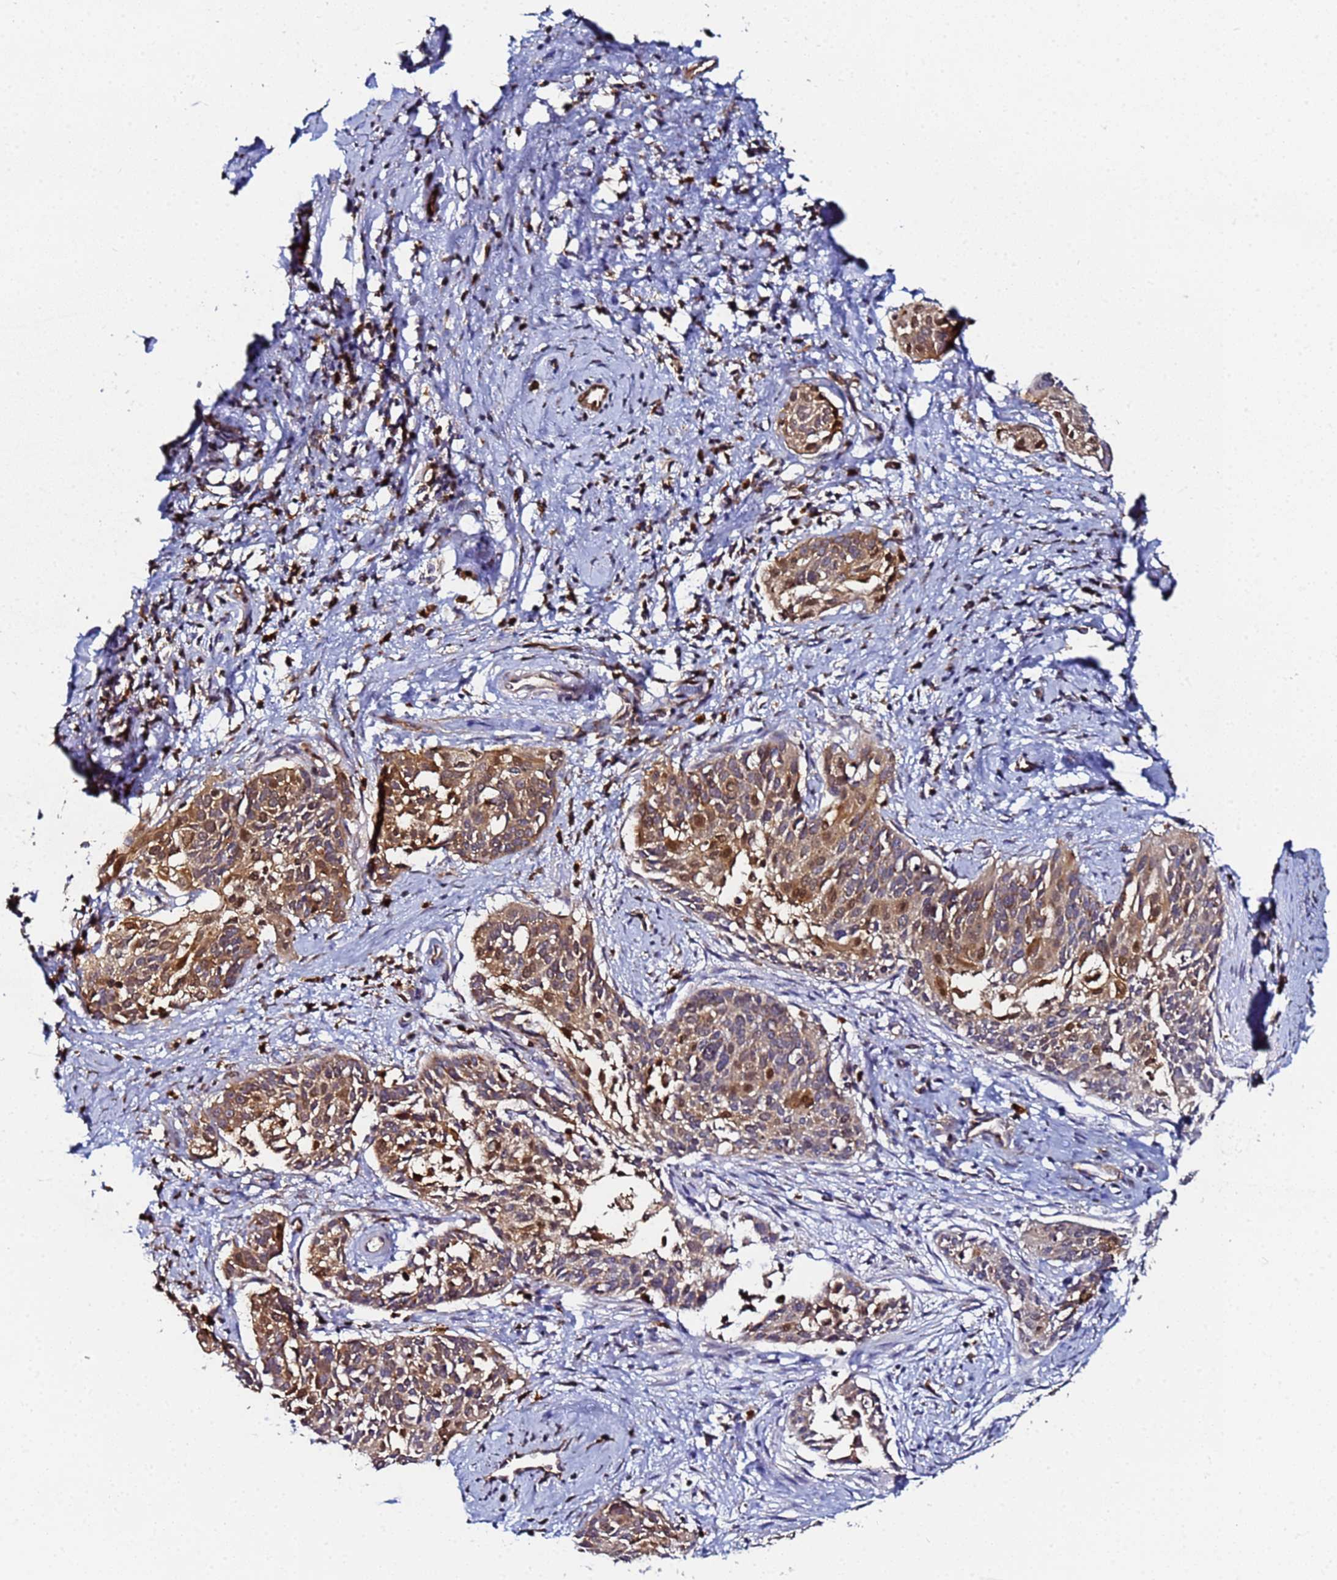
{"staining": {"intensity": "moderate", "quantity": ">75%", "location": "cytoplasmic/membranous,nuclear"}, "tissue": "cervical cancer", "cell_type": "Tumor cells", "image_type": "cancer", "snomed": [{"axis": "morphology", "description": "Squamous cell carcinoma, NOS"}, {"axis": "topography", "description": "Cervix"}], "caption": "The photomicrograph exhibits immunohistochemical staining of cervical cancer. There is moderate cytoplasmic/membranous and nuclear staining is present in approximately >75% of tumor cells.", "gene": "CCDC127", "patient": {"sex": "female", "age": 44}}